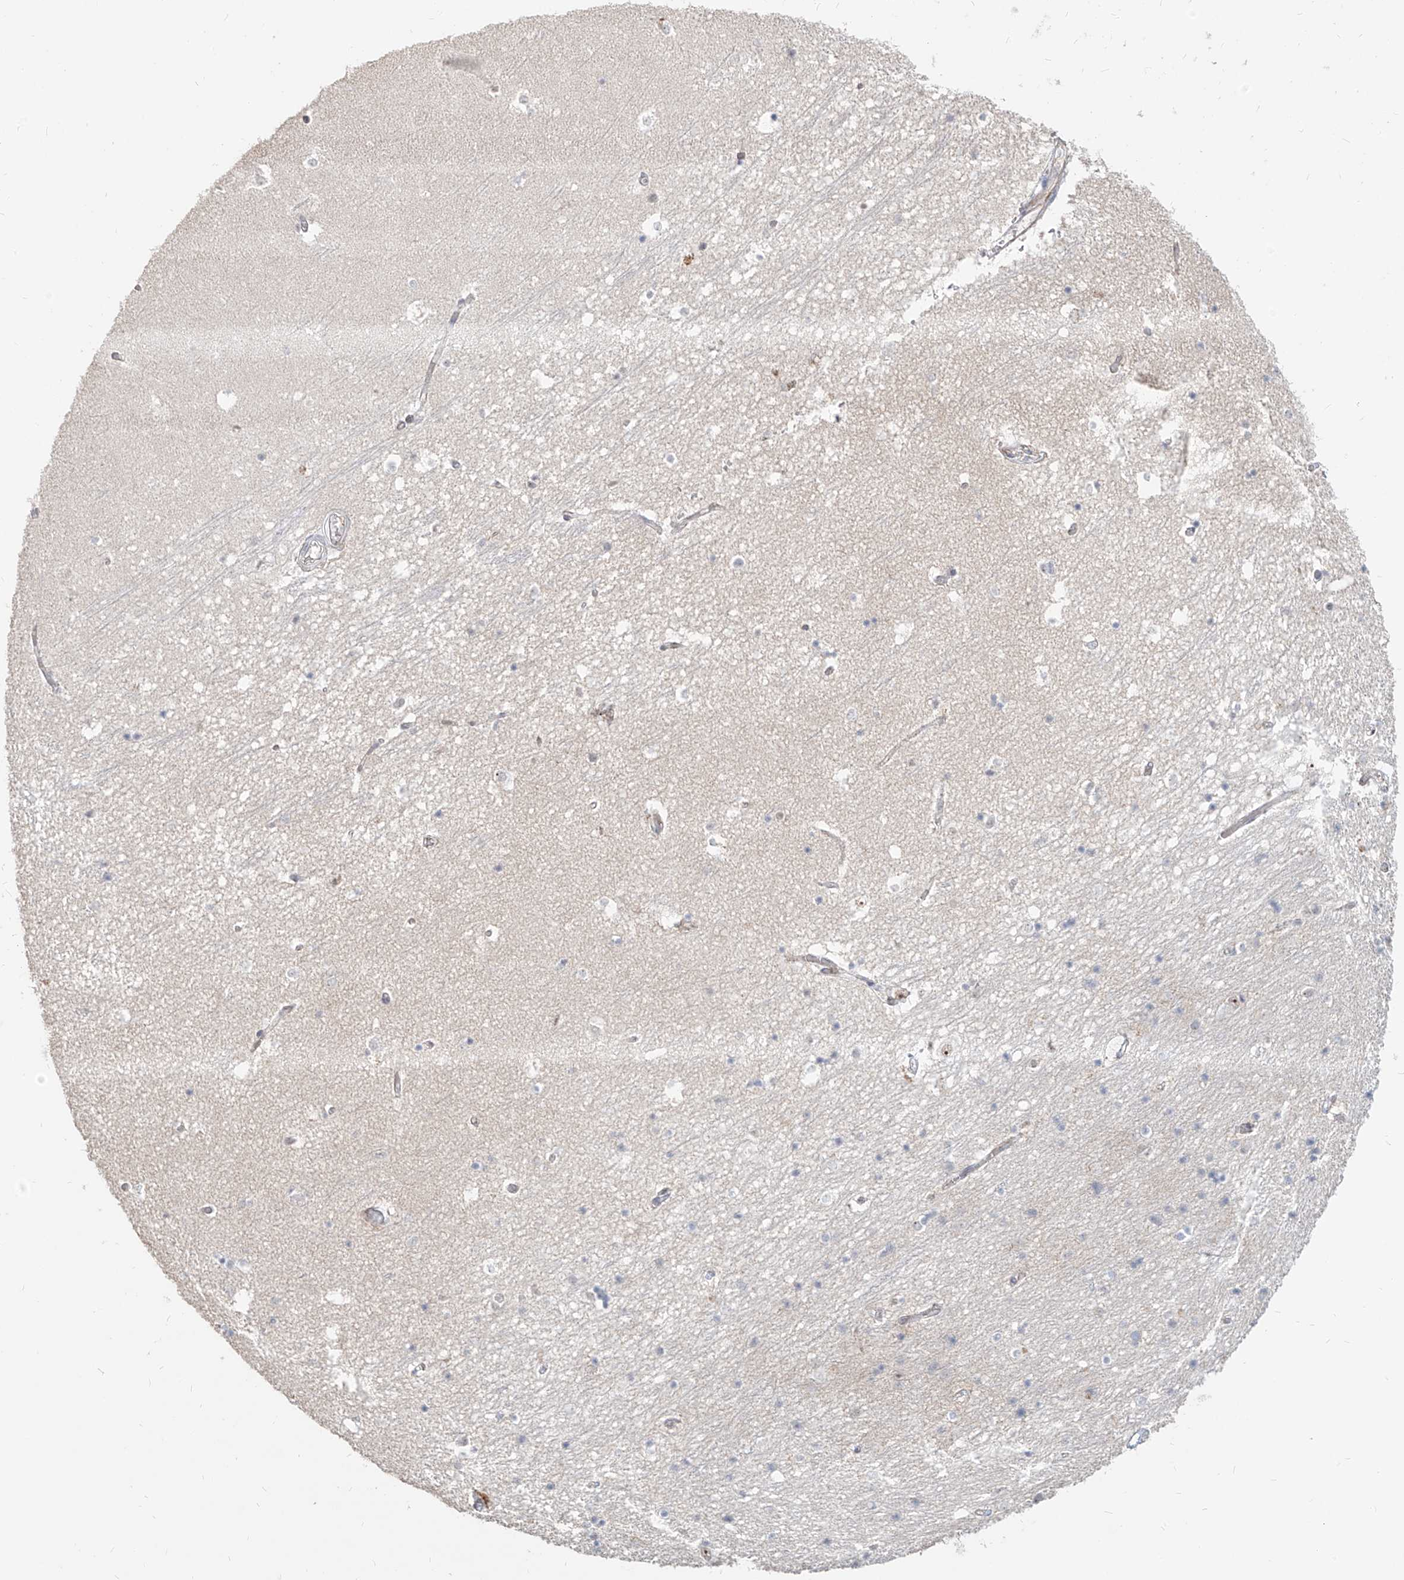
{"staining": {"intensity": "negative", "quantity": "none", "location": "none"}, "tissue": "hippocampus", "cell_type": "Glial cells", "image_type": "normal", "snomed": [{"axis": "morphology", "description": "Normal tissue, NOS"}, {"axis": "topography", "description": "Hippocampus"}], "caption": "Image shows no significant protein expression in glial cells of benign hippocampus.", "gene": "ZNF710", "patient": {"sex": "male", "age": 45}}